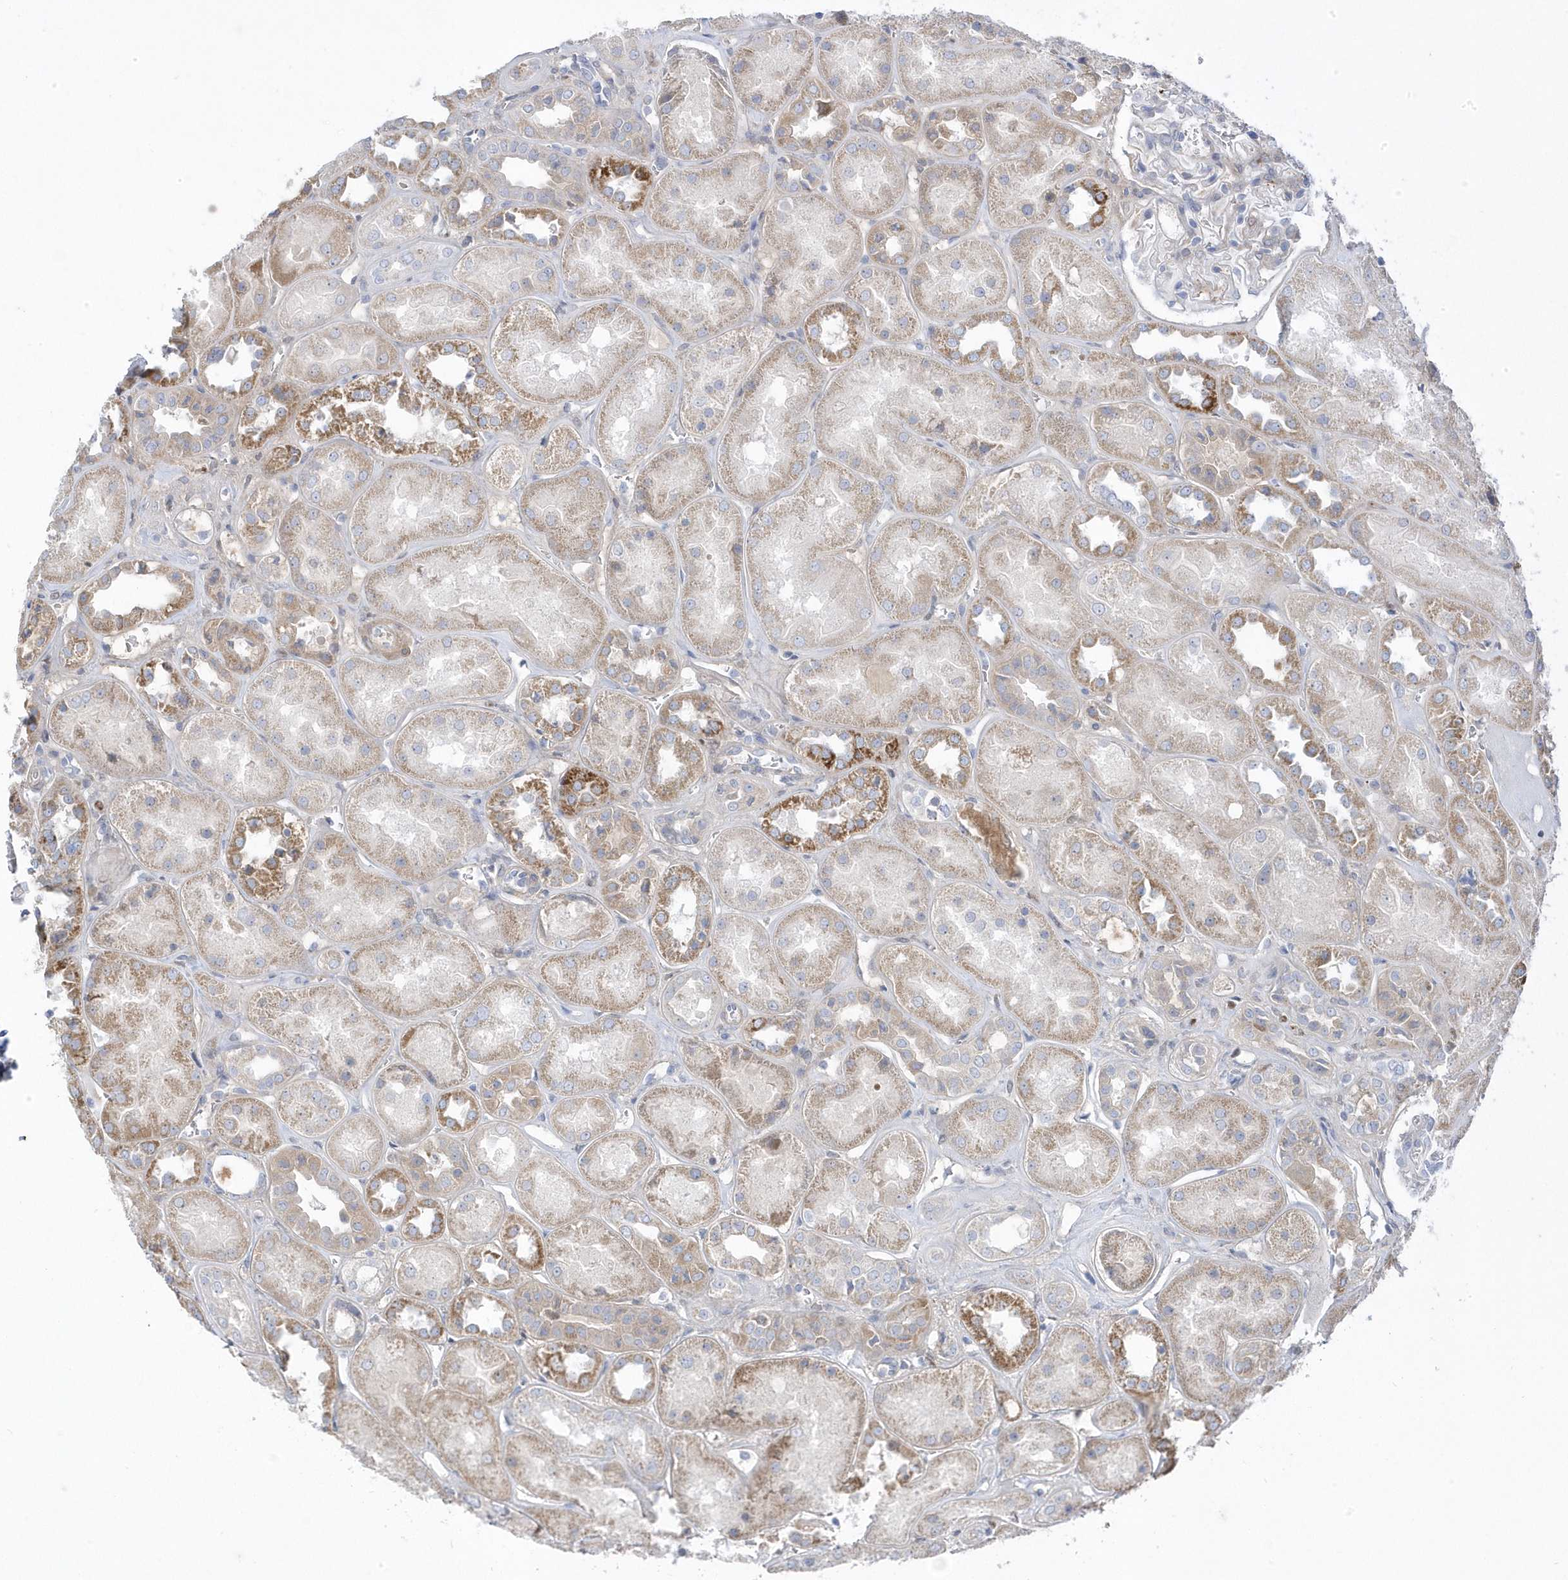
{"staining": {"intensity": "negative", "quantity": "none", "location": "none"}, "tissue": "kidney", "cell_type": "Cells in glomeruli", "image_type": "normal", "snomed": [{"axis": "morphology", "description": "Normal tissue, NOS"}, {"axis": "topography", "description": "Kidney"}], "caption": "An IHC micrograph of normal kidney is shown. There is no staining in cells in glomeruli of kidney. The staining is performed using DAB brown chromogen with nuclei counter-stained in using hematoxylin.", "gene": "GTPBP6", "patient": {"sex": "male", "age": 70}}